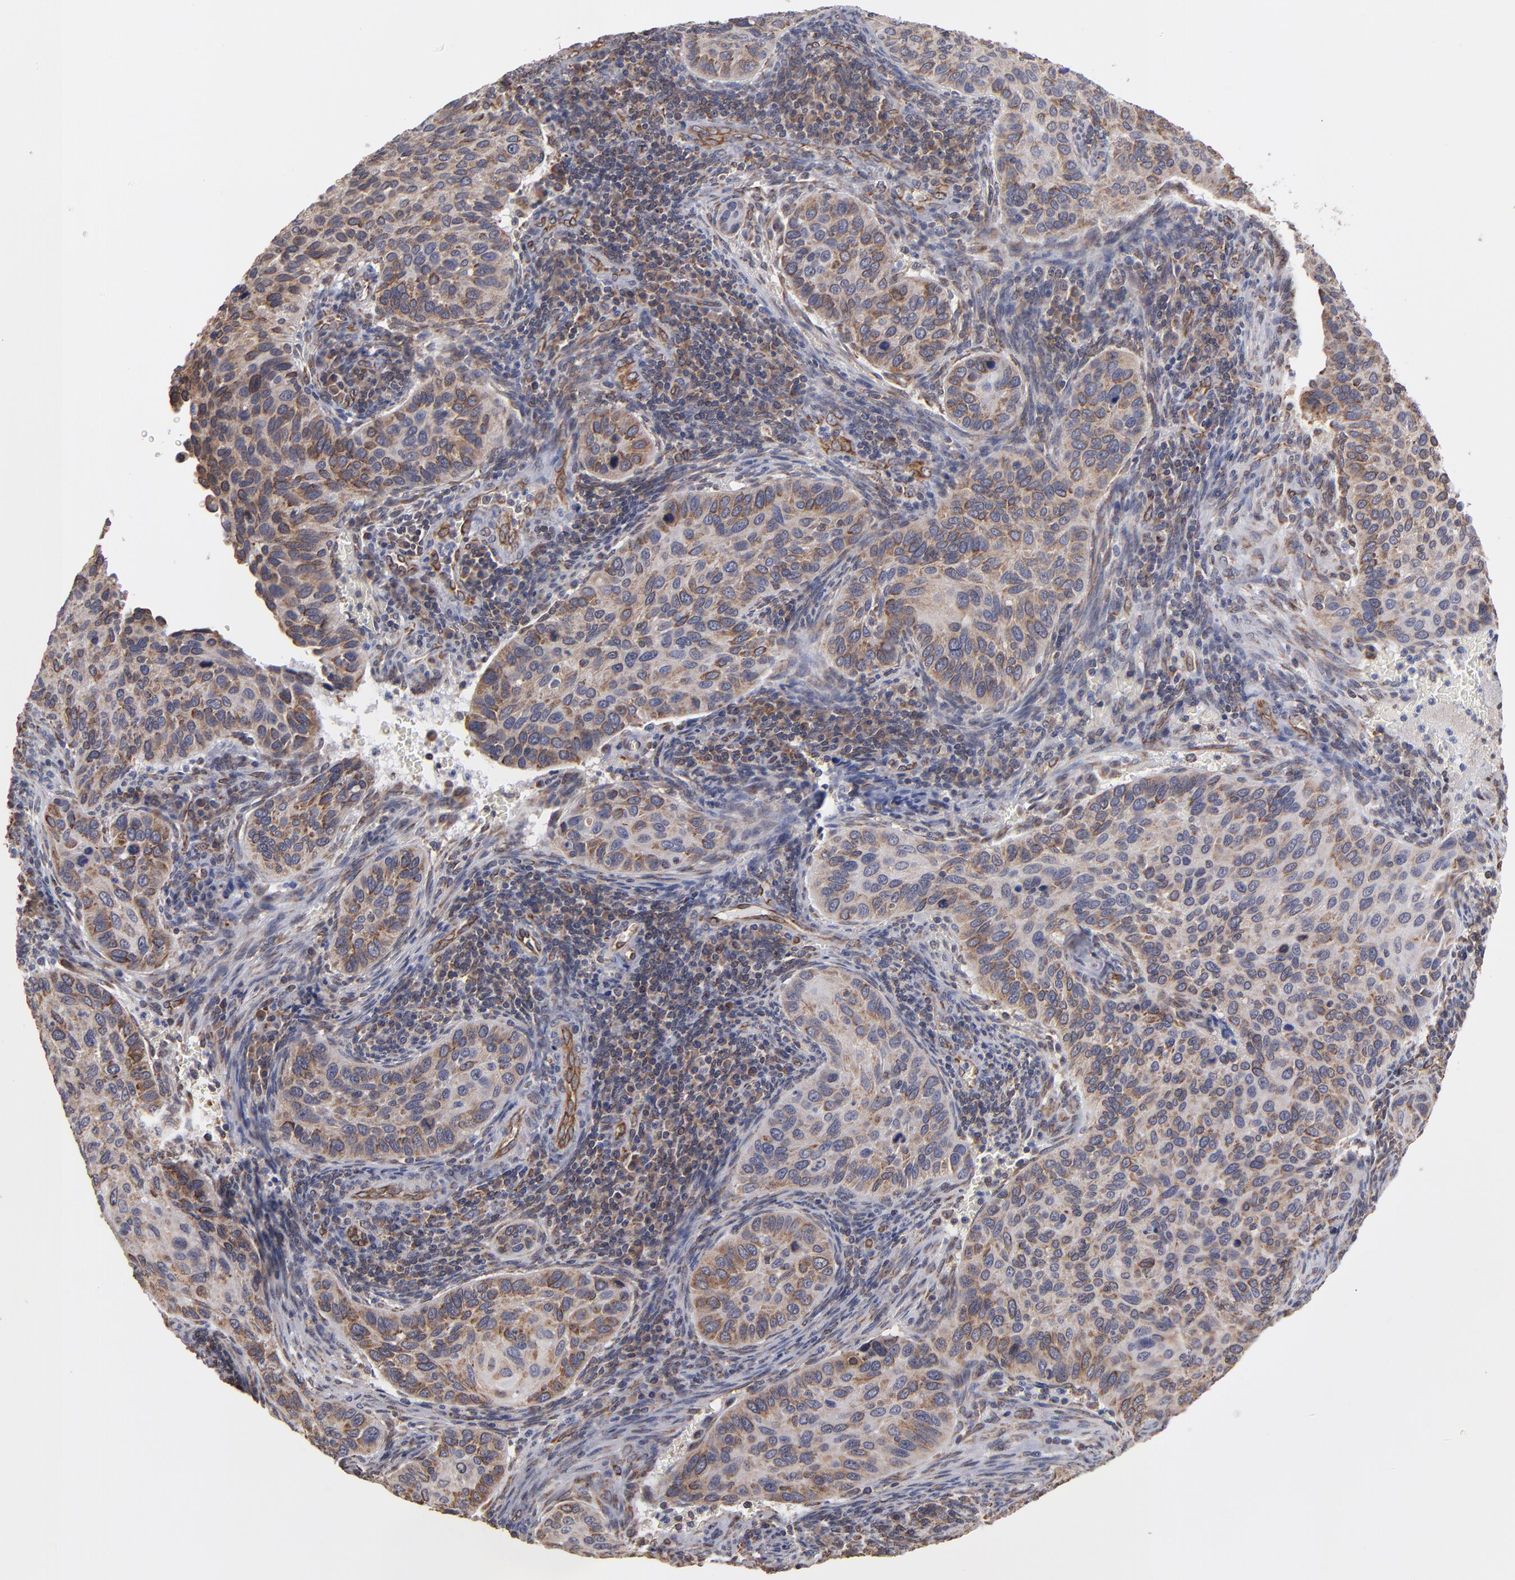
{"staining": {"intensity": "weak", "quantity": ">75%", "location": "cytoplasmic/membranous"}, "tissue": "cervical cancer", "cell_type": "Tumor cells", "image_type": "cancer", "snomed": [{"axis": "morphology", "description": "Adenocarcinoma, NOS"}, {"axis": "topography", "description": "Cervix"}], "caption": "Tumor cells reveal weak cytoplasmic/membranous expression in about >75% of cells in cervical cancer. (DAB (3,3'-diaminobenzidine) IHC with brightfield microscopy, high magnification).", "gene": "KTN1", "patient": {"sex": "female", "age": 29}}